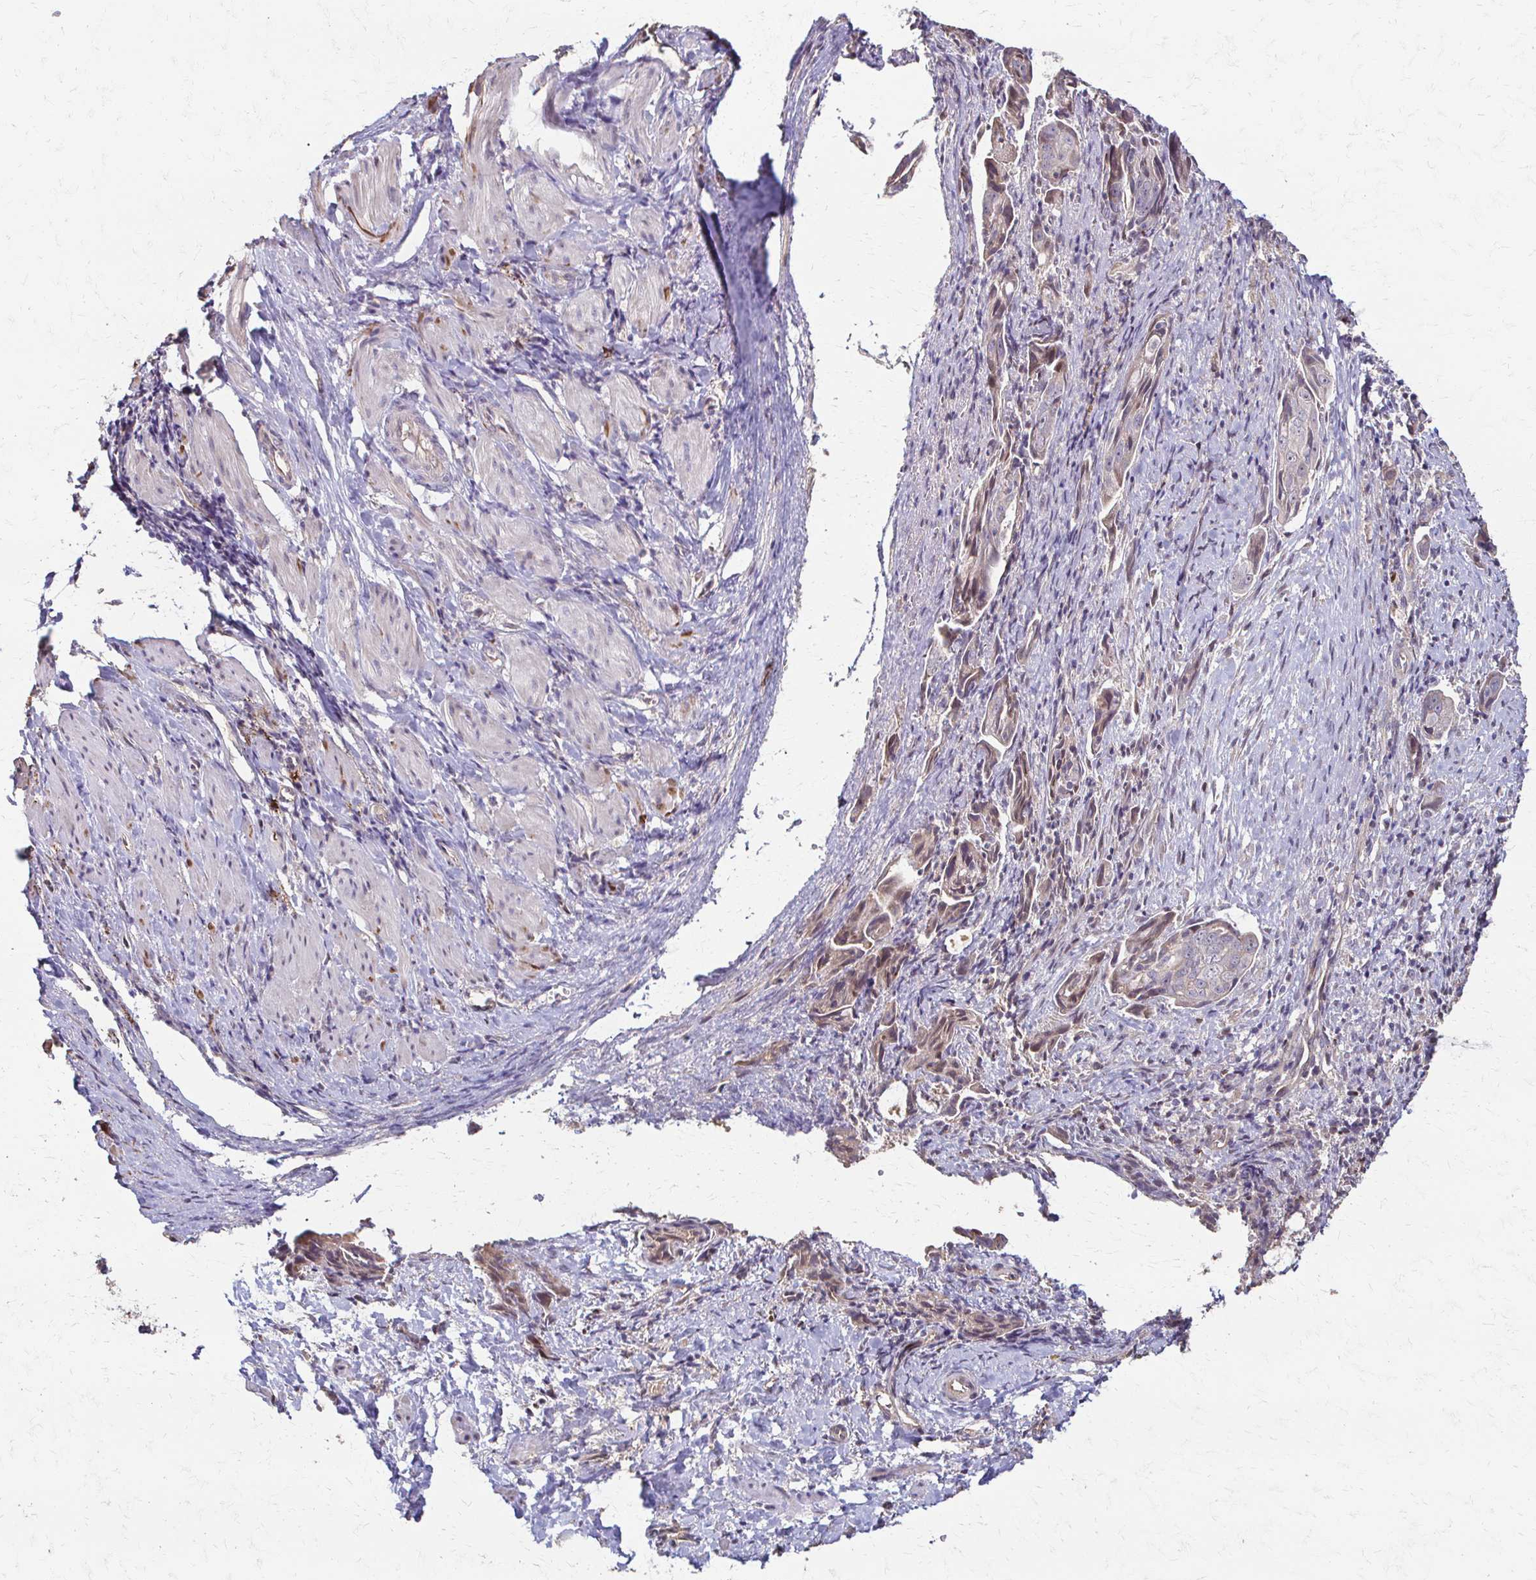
{"staining": {"intensity": "weak", "quantity": "25%-75%", "location": "cytoplasmic/membranous"}, "tissue": "ovarian cancer", "cell_type": "Tumor cells", "image_type": "cancer", "snomed": [{"axis": "morphology", "description": "Carcinoma, endometroid"}, {"axis": "topography", "description": "Ovary"}], "caption": "A low amount of weak cytoplasmic/membranous expression is present in approximately 25%-75% of tumor cells in ovarian cancer tissue. (Brightfield microscopy of DAB IHC at high magnification).", "gene": "IL18BP", "patient": {"sex": "female", "age": 70}}